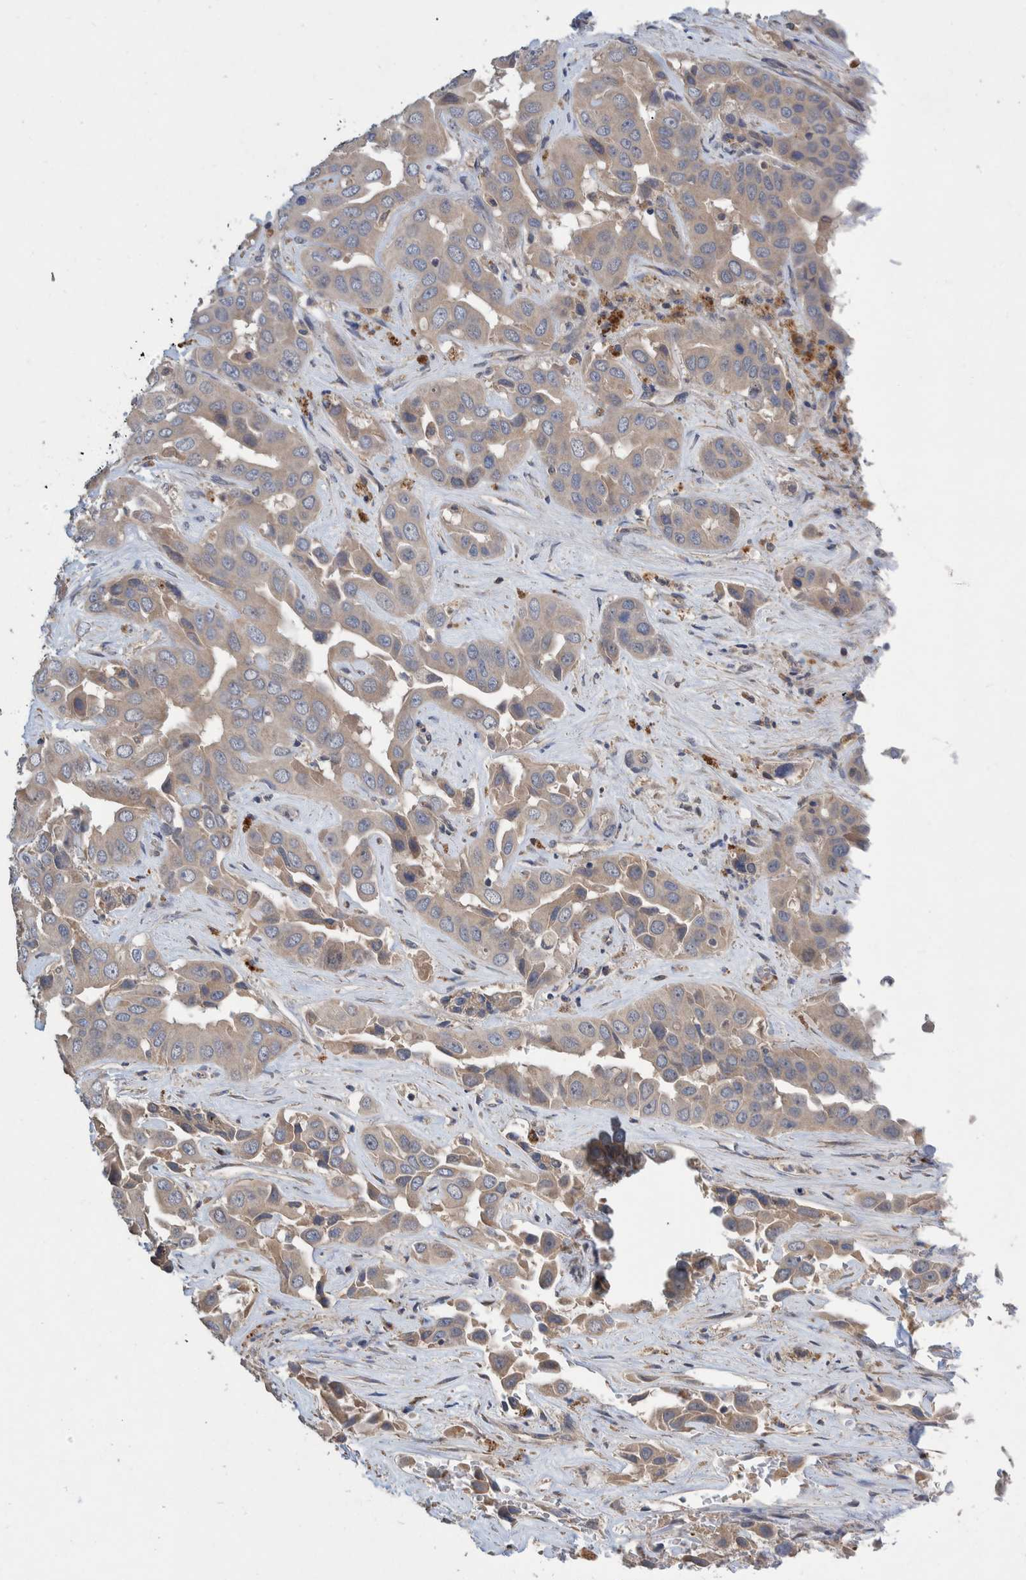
{"staining": {"intensity": "weak", "quantity": "25%-75%", "location": "cytoplasmic/membranous"}, "tissue": "liver cancer", "cell_type": "Tumor cells", "image_type": "cancer", "snomed": [{"axis": "morphology", "description": "Cholangiocarcinoma"}, {"axis": "topography", "description": "Liver"}], "caption": "Immunohistochemistry photomicrograph of neoplastic tissue: human liver cholangiocarcinoma stained using immunohistochemistry demonstrates low levels of weak protein expression localized specifically in the cytoplasmic/membranous of tumor cells, appearing as a cytoplasmic/membranous brown color.", "gene": "PLPBP", "patient": {"sex": "female", "age": 52}}